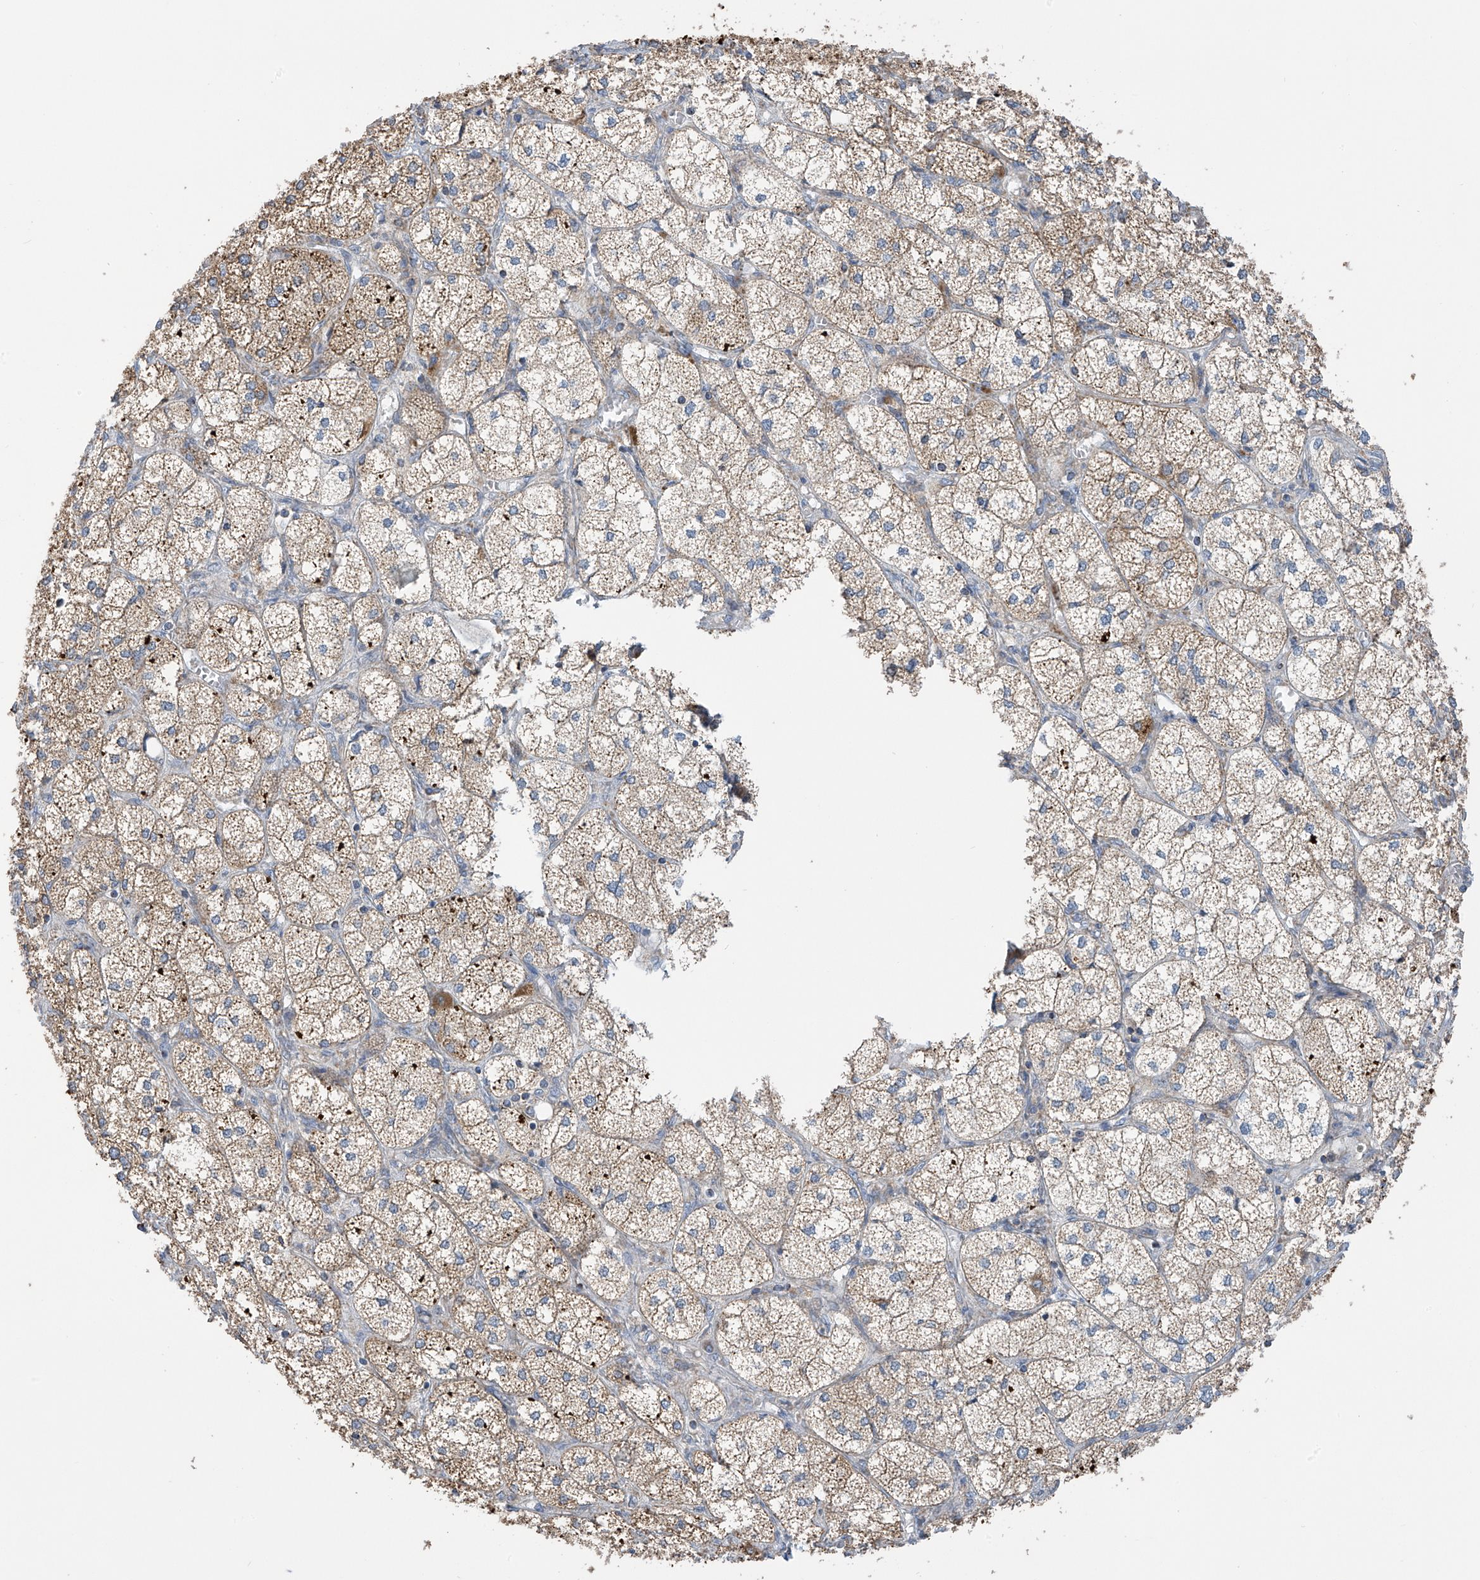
{"staining": {"intensity": "strong", "quantity": "25%-75%", "location": "cytoplasmic/membranous"}, "tissue": "adrenal gland", "cell_type": "Glandular cells", "image_type": "normal", "snomed": [{"axis": "morphology", "description": "Normal tissue, NOS"}, {"axis": "topography", "description": "Adrenal gland"}], "caption": "This is an image of immunohistochemistry staining of unremarkable adrenal gland, which shows strong staining in the cytoplasmic/membranous of glandular cells.", "gene": "PNPT1", "patient": {"sex": "female", "age": 61}}